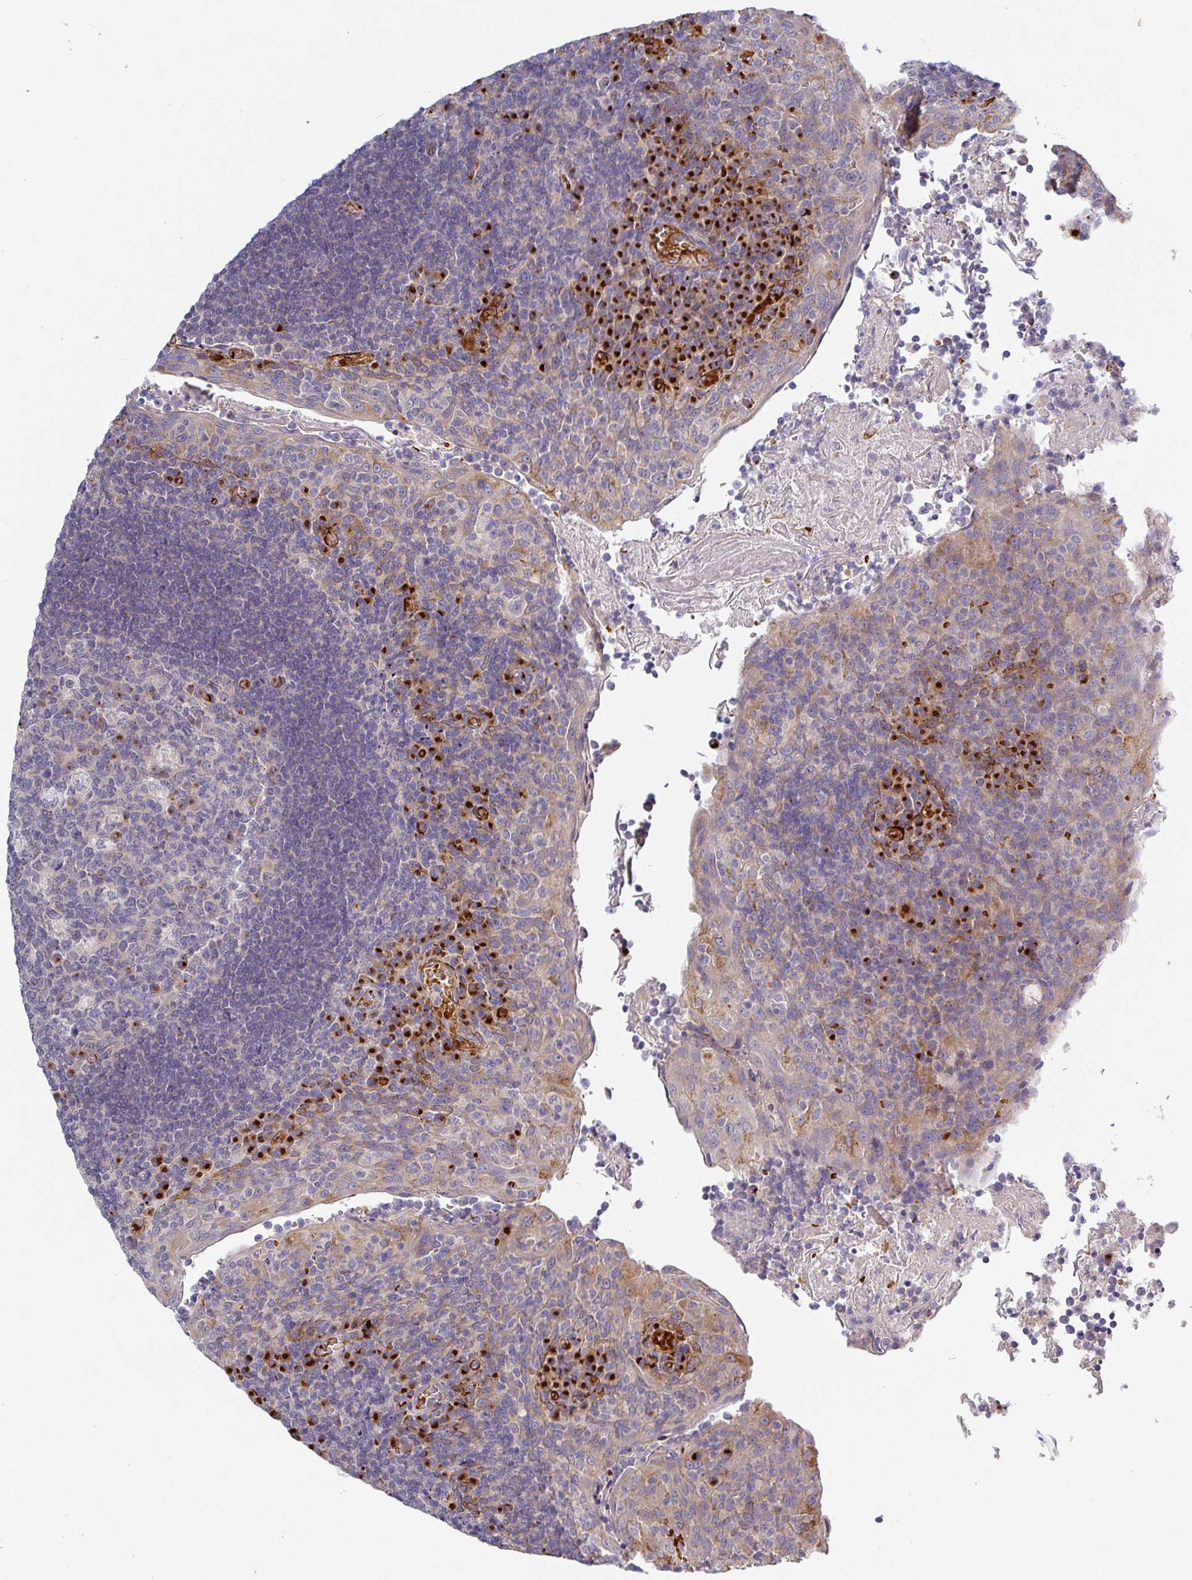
{"staining": {"intensity": "strong", "quantity": "<25%", "location": "cytoplasmic/membranous"}, "tissue": "tonsil", "cell_type": "Germinal center cells", "image_type": "normal", "snomed": [{"axis": "morphology", "description": "Normal tissue, NOS"}, {"axis": "topography", "description": "Tonsil"}], "caption": "Immunohistochemical staining of normal tonsil displays strong cytoplasmic/membranous protein expression in approximately <25% of germinal center cells. The staining was performed using DAB, with brown indicating positive protein expression. Nuclei are stained blue with hematoxylin.", "gene": "PRODH2", "patient": {"sex": "male", "age": 17}}